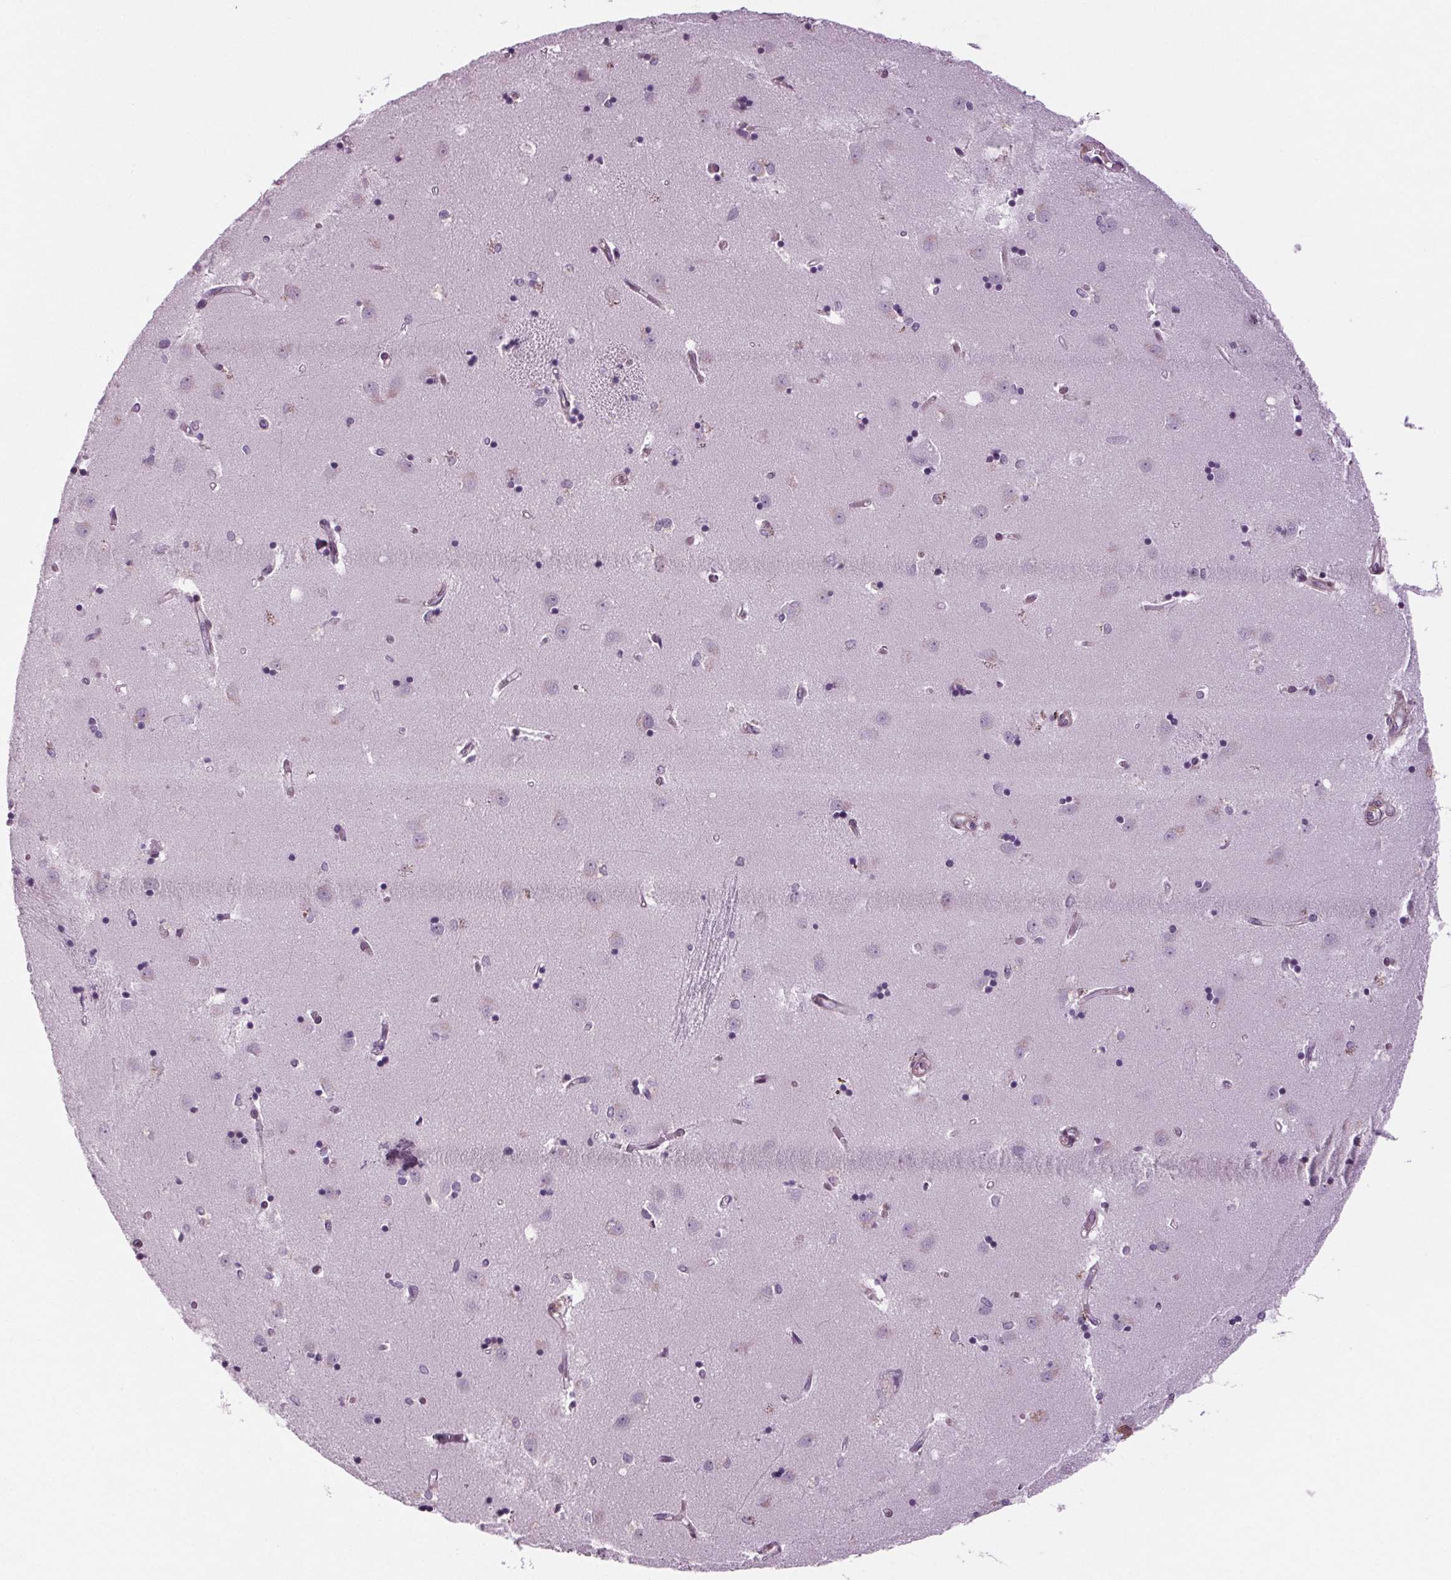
{"staining": {"intensity": "negative", "quantity": "none", "location": "none"}, "tissue": "caudate", "cell_type": "Glial cells", "image_type": "normal", "snomed": [{"axis": "morphology", "description": "Normal tissue, NOS"}, {"axis": "topography", "description": "Lateral ventricle wall"}], "caption": "Immunohistochemistry of benign human caudate exhibits no expression in glial cells.", "gene": "BHLHE22", "patient": {"sex": "male", "age": 54}}